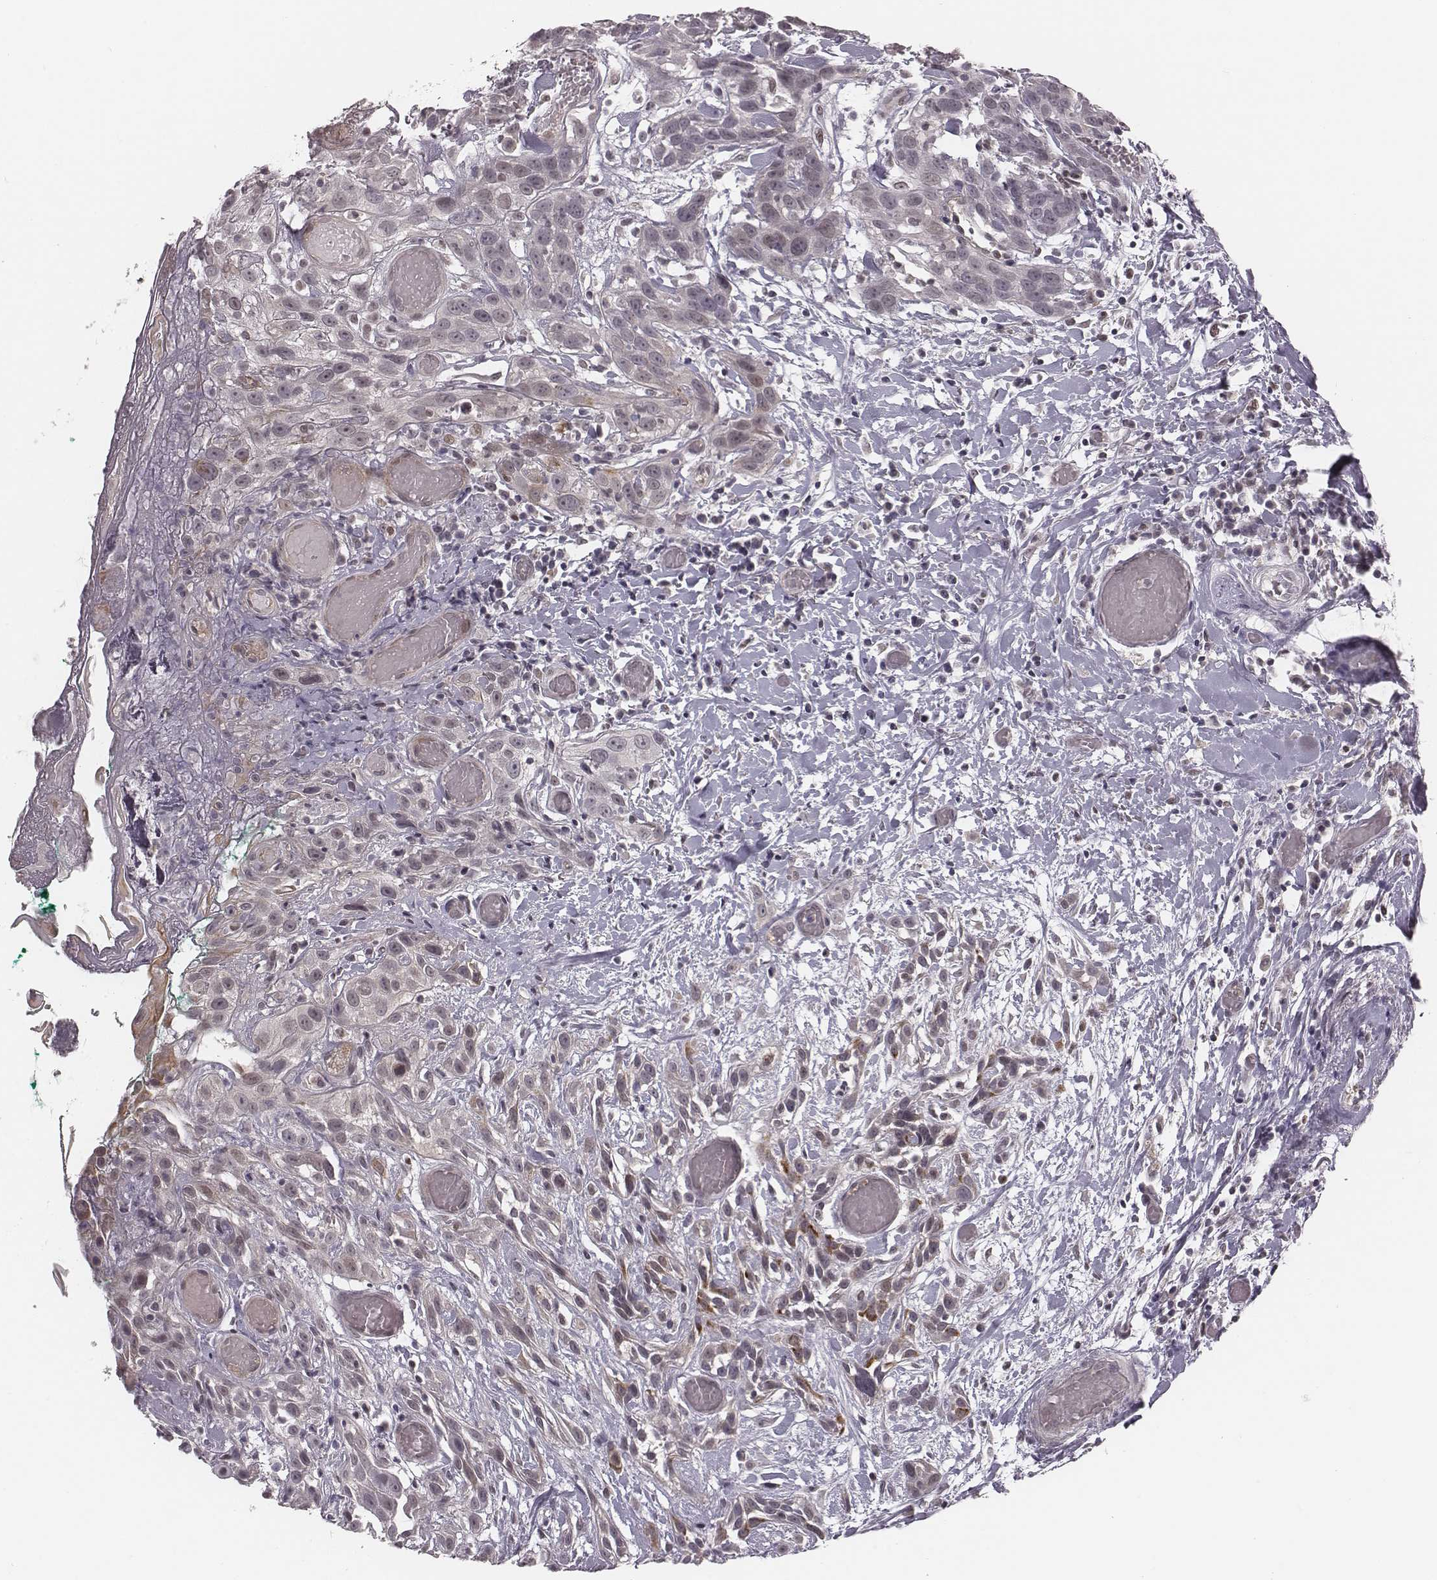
{"staining": {"intensity": "negative", "quantity": "none", "location": "none"}, "tissue": "head and neck cancer", "cell_type": "Tumor cells", "image_type": "cancer", "snomed": [{"axis": "morphology", "description": "Normal tissue, NOS"}, {"axis": "morphology", "description": "Squamous cell carcinoma, NOS"}, {"axis": "topography", "description": "Oral tissue"}, {"axis": "topography", "description": "Salivary gland"}, {"axis": "topography", "description": "Head-Neck"}], "caption": "High magnification brightfield microscopy of squamous cell carcinoma (head and neck) stained with DAB (3,3'-diaminobenzidine) (brown) and counterstained with hematoxylin (blue): tumor cells show no significant expression.", "gene": "IQCG", "patient": {"sex": "female", "age": 62}}